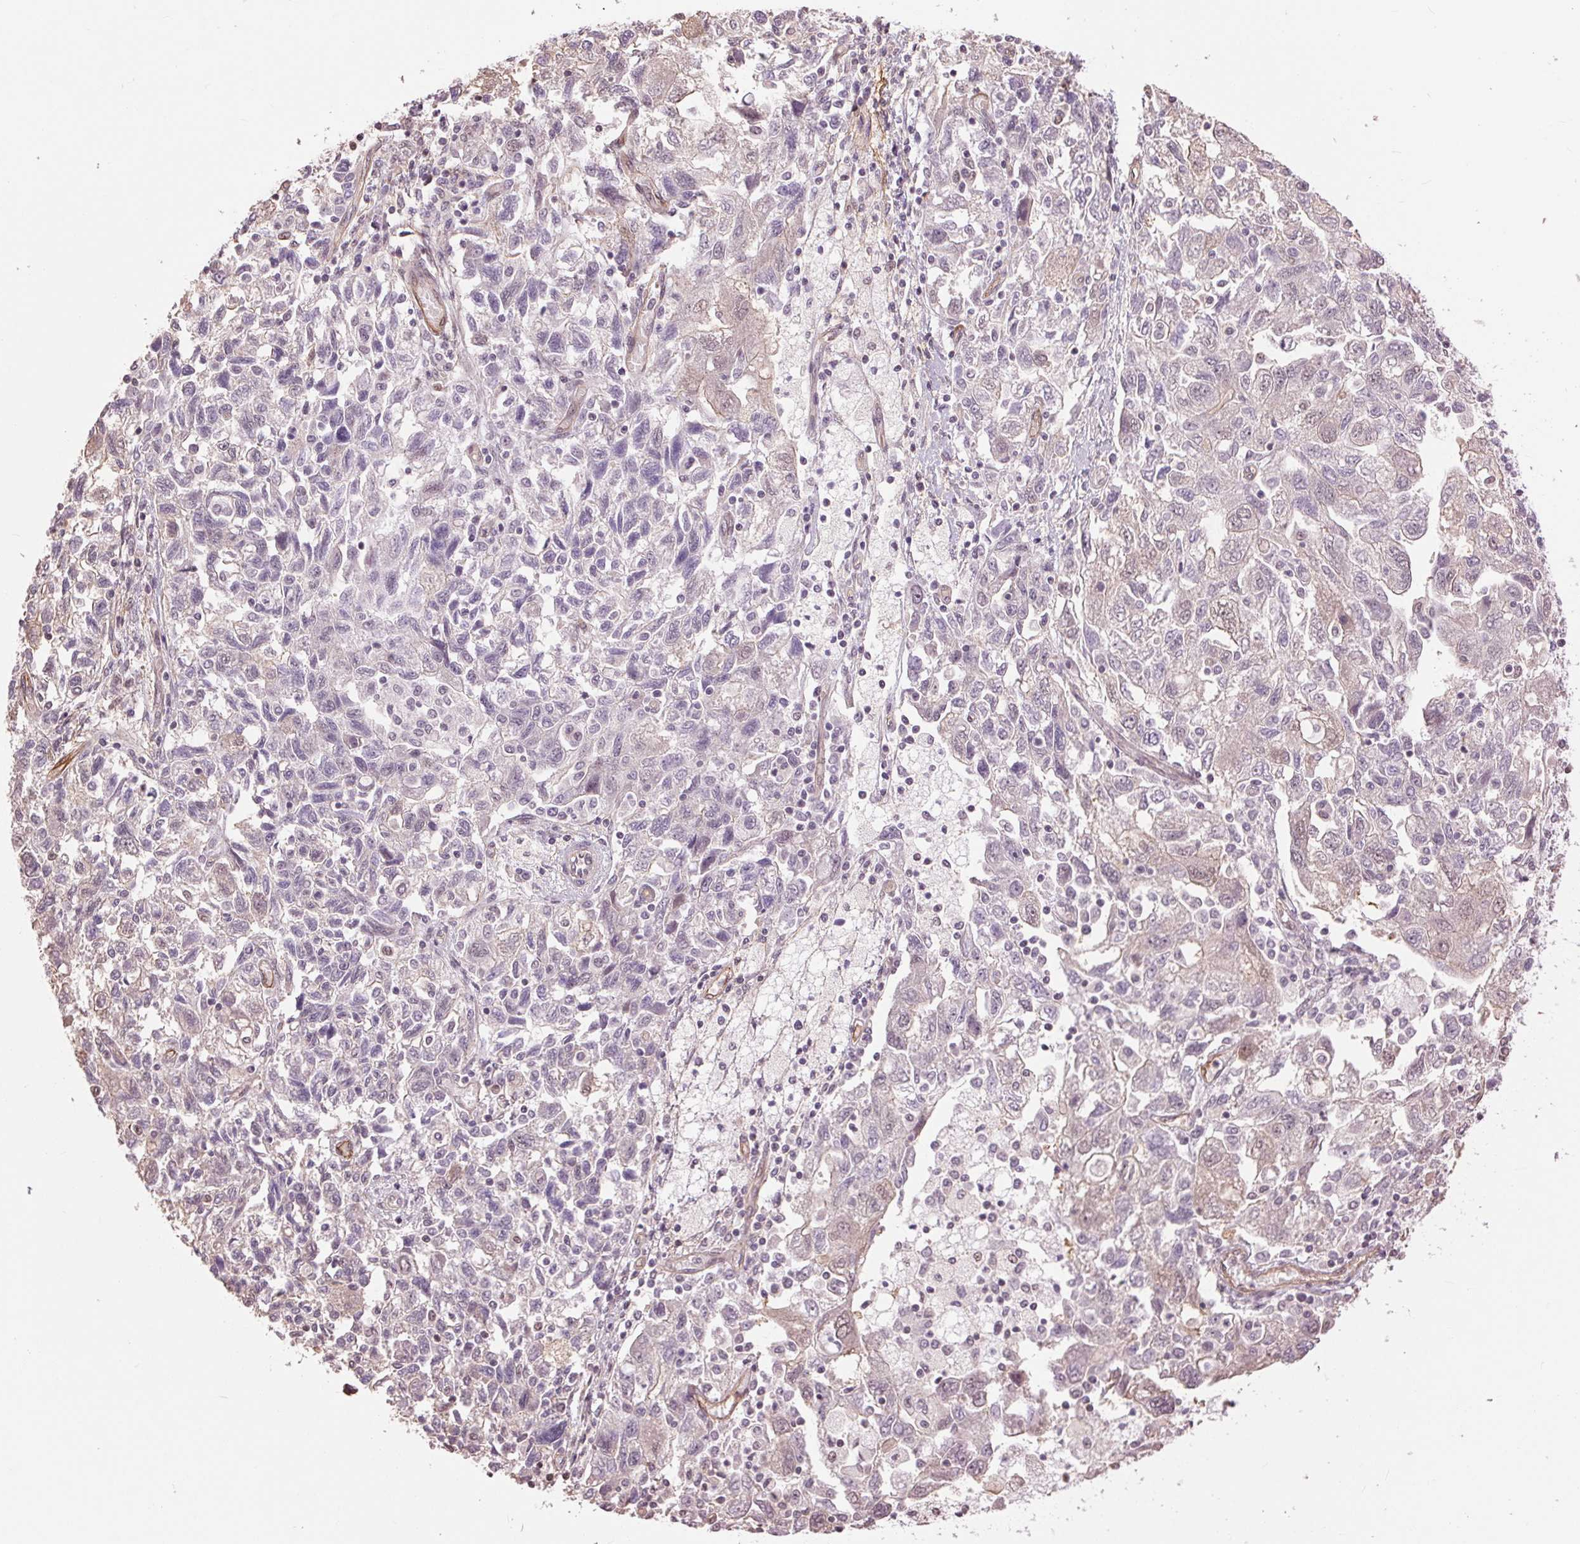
{"staining": {"intensity": "negative", "quantity": "none", "location": "none"}, "tissue": "ovarian cancer", "cell_type": "Tumor cells", "image_type": "cancer", "snomed": [{"axis": "morphology", "description": "Carcinoma, NOS"}, {"axis": "morphology", "description": "Cystadenocarcinoma, serous, NOS"}, {"axis": "topography", "description": "Ovary"}], "caption": "Immunohistochemistry (IHC) of ovarian serous cystadenocarcinoma reveals no staining in tumor cells.", "gene": "PALM", "patient": {"sex": "female", "age": 69}}